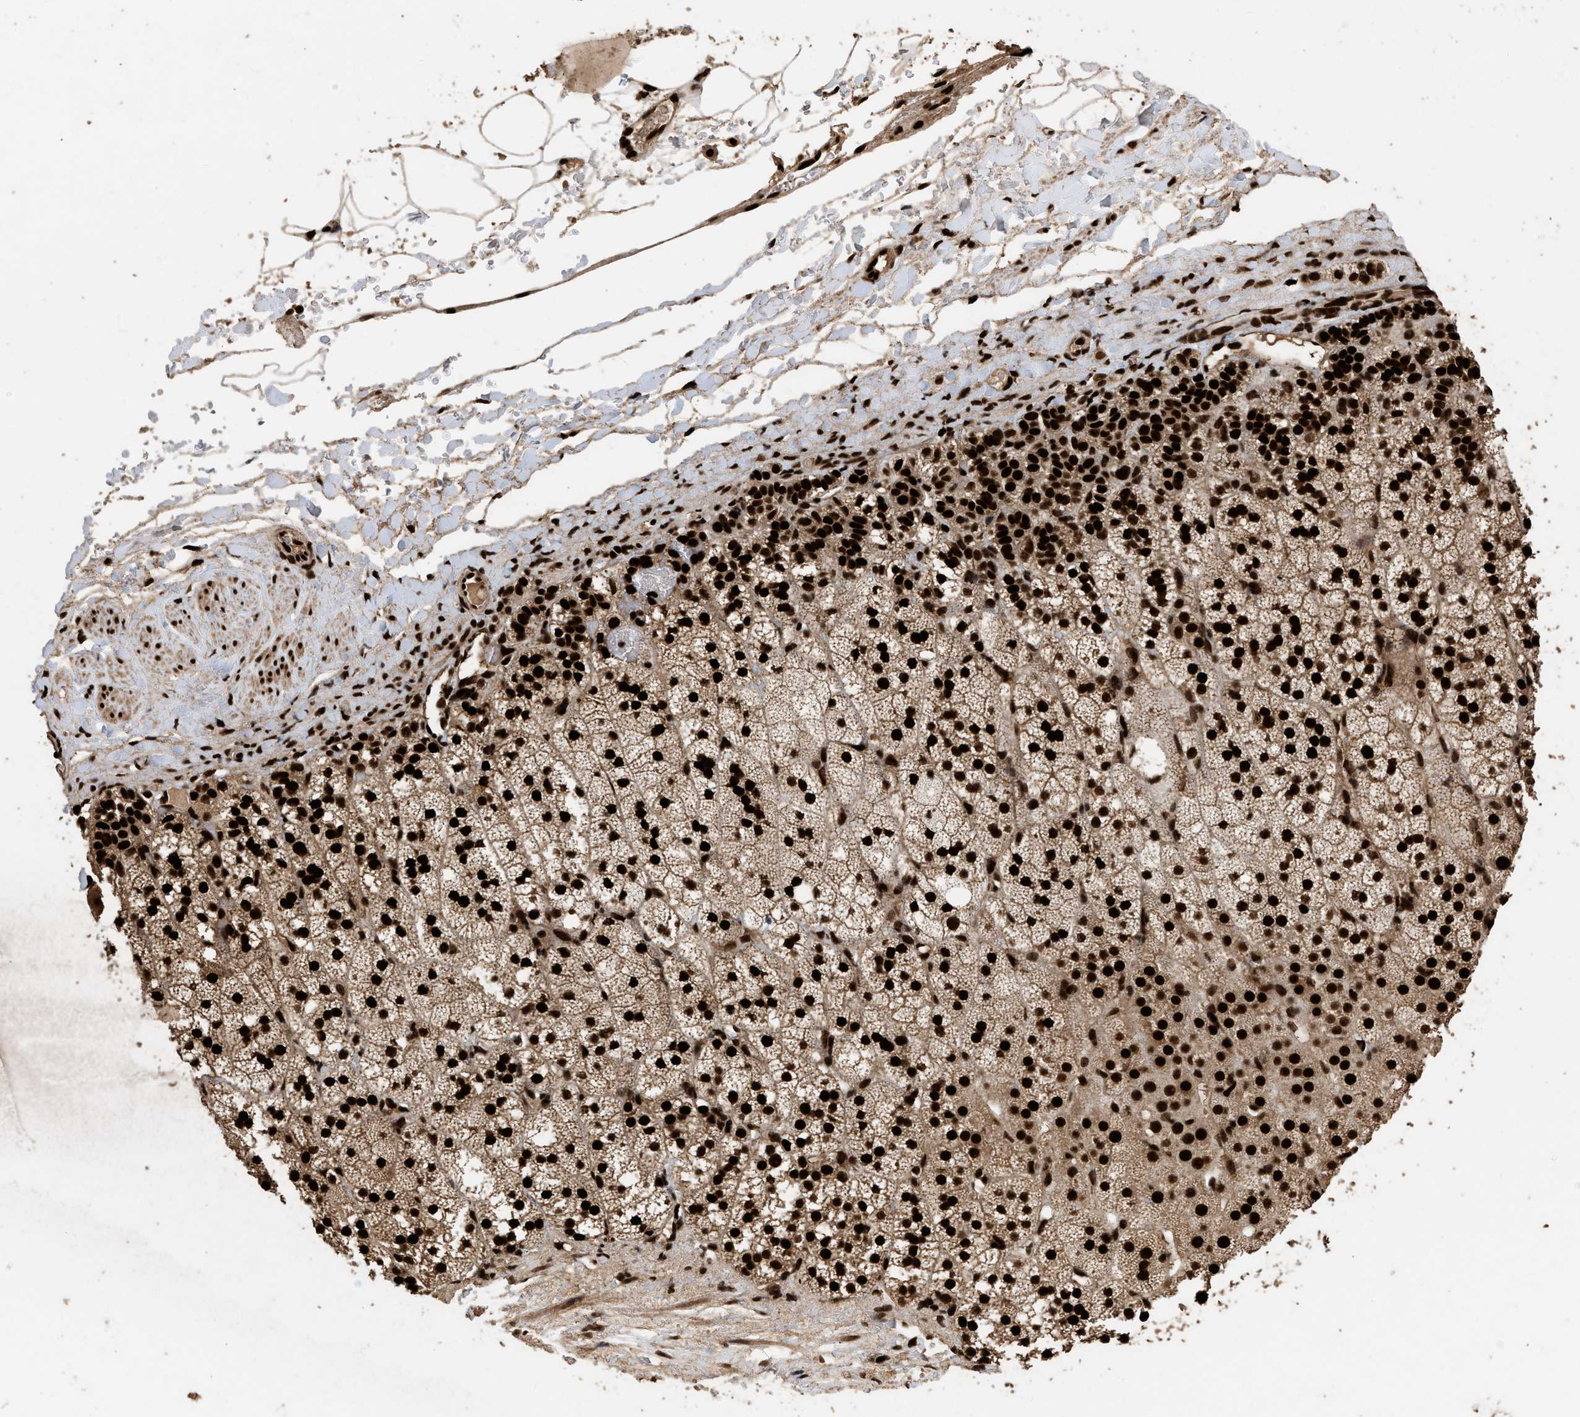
{"staining": {"intensity": "strong", "quantity": ">75%", "location": "cytoplasmic/membranous,nuclear"}, "tissue": "adrenal gland", "cell_type": "Glandular cells", "image_type": "normal", "snomed": [{"axis": "morphology", "description": "Normal tissue, NOS"}, {"axis": "topography", "description": "Adrenal gland"}], "caption": "High-magnification brightfield microscopy of benign adrenal gland stained with DAB (3,3'-diaminobenzidine) (brown) and counterstained with hematoxylin (blue). glandular cells exhibit strong cytoplasmic/membranous,nuclear positivity is seen in about>75% of cells.", "gene": "PPP4R3B", "patient": {"sex": "male", "age": 35}}